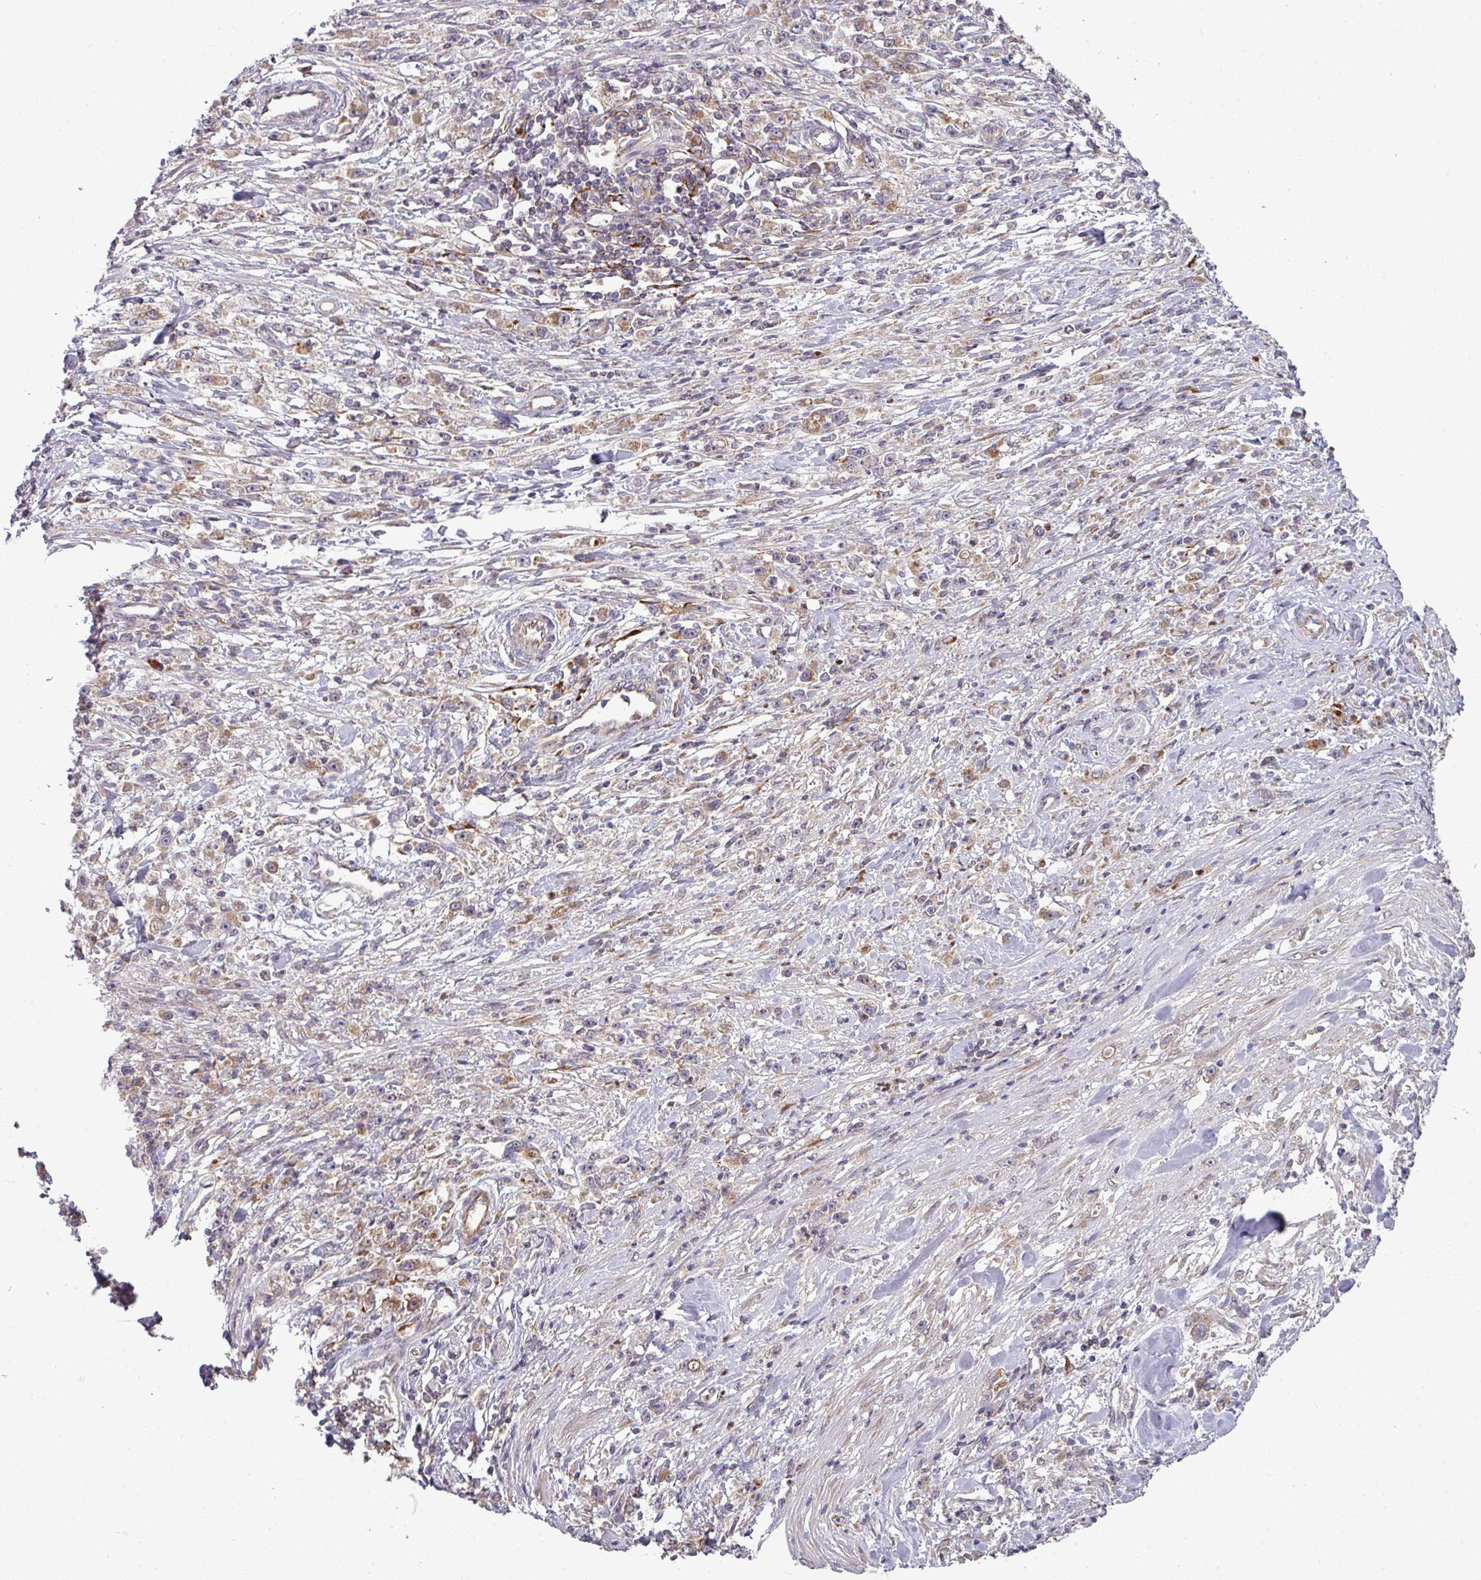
{"staining": {"intensity": "moderate", "quantity": "25%-75%", "location": "cytoplasmic/membranous"}, "tissue": "stomach cancer", "cell_type": "Tumor cells", "image_type": "cancer", "snomed": [{"axis": "morphology", "description": "Adenocarcinoma, NOS"}, {"axis": "topography", "description": "Stomach"}], "caption": "Stomach cancer stained with DAB IHC demonstrates medium levels of moderate cytoplasmic/membranous expression in approximately 25%-75% of tumor cells.", "gene": "PAPLN", "patient": {"sex": "female", "age": 59}}